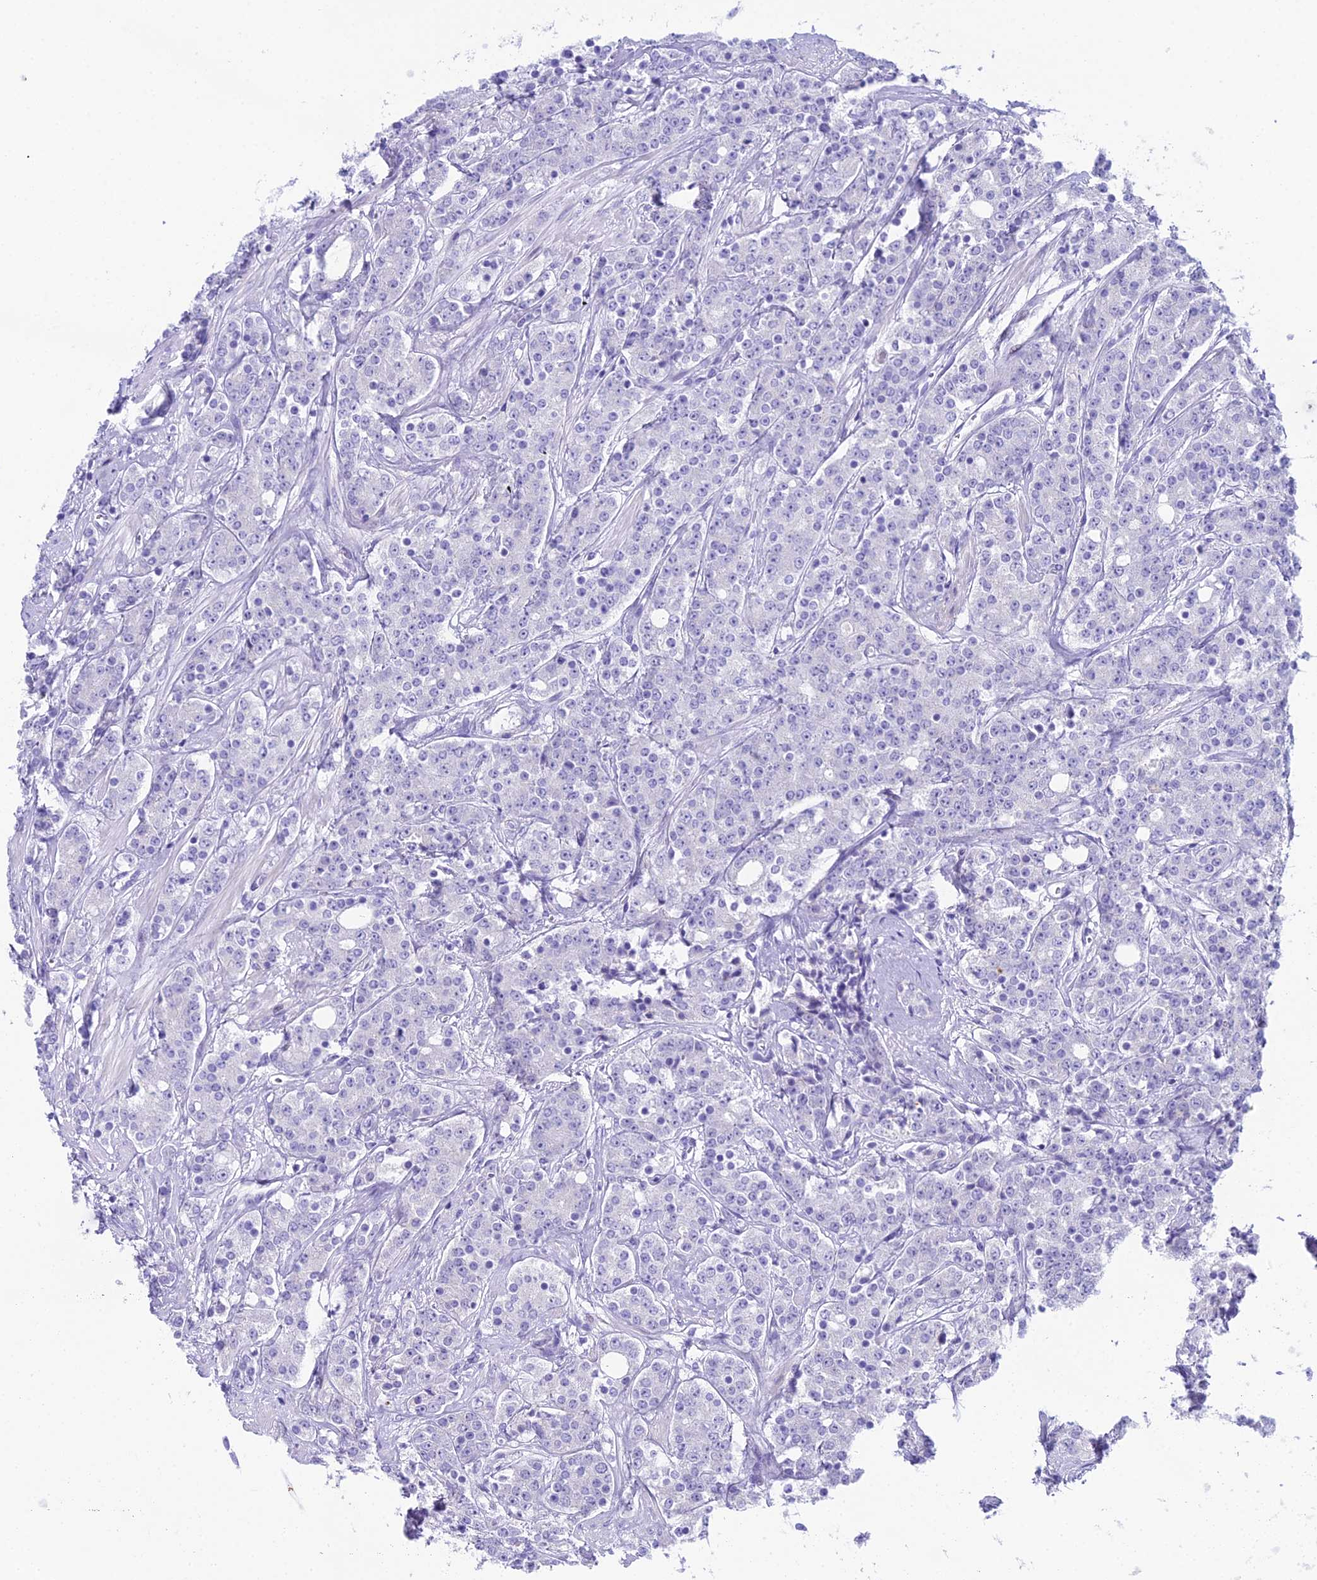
{"staining": {"intensity": "negative", "quantity": "none", "location": "none"}, "tissue": "prostate cancer", "cell_type": "Tumor cells", "image_type": "cancer", "snomed": [{"axis": "morphology", "description": "Adenocarcinoma, High grade"}, {"axis": "topography", "description": "Prostate"}], "caption": "Tumor cells are negative for brown protein staining in high-grade adenocarcinoma (prostate).", "gene": "CC2D2A", "patient": {"sex": "male", "age": 62}}